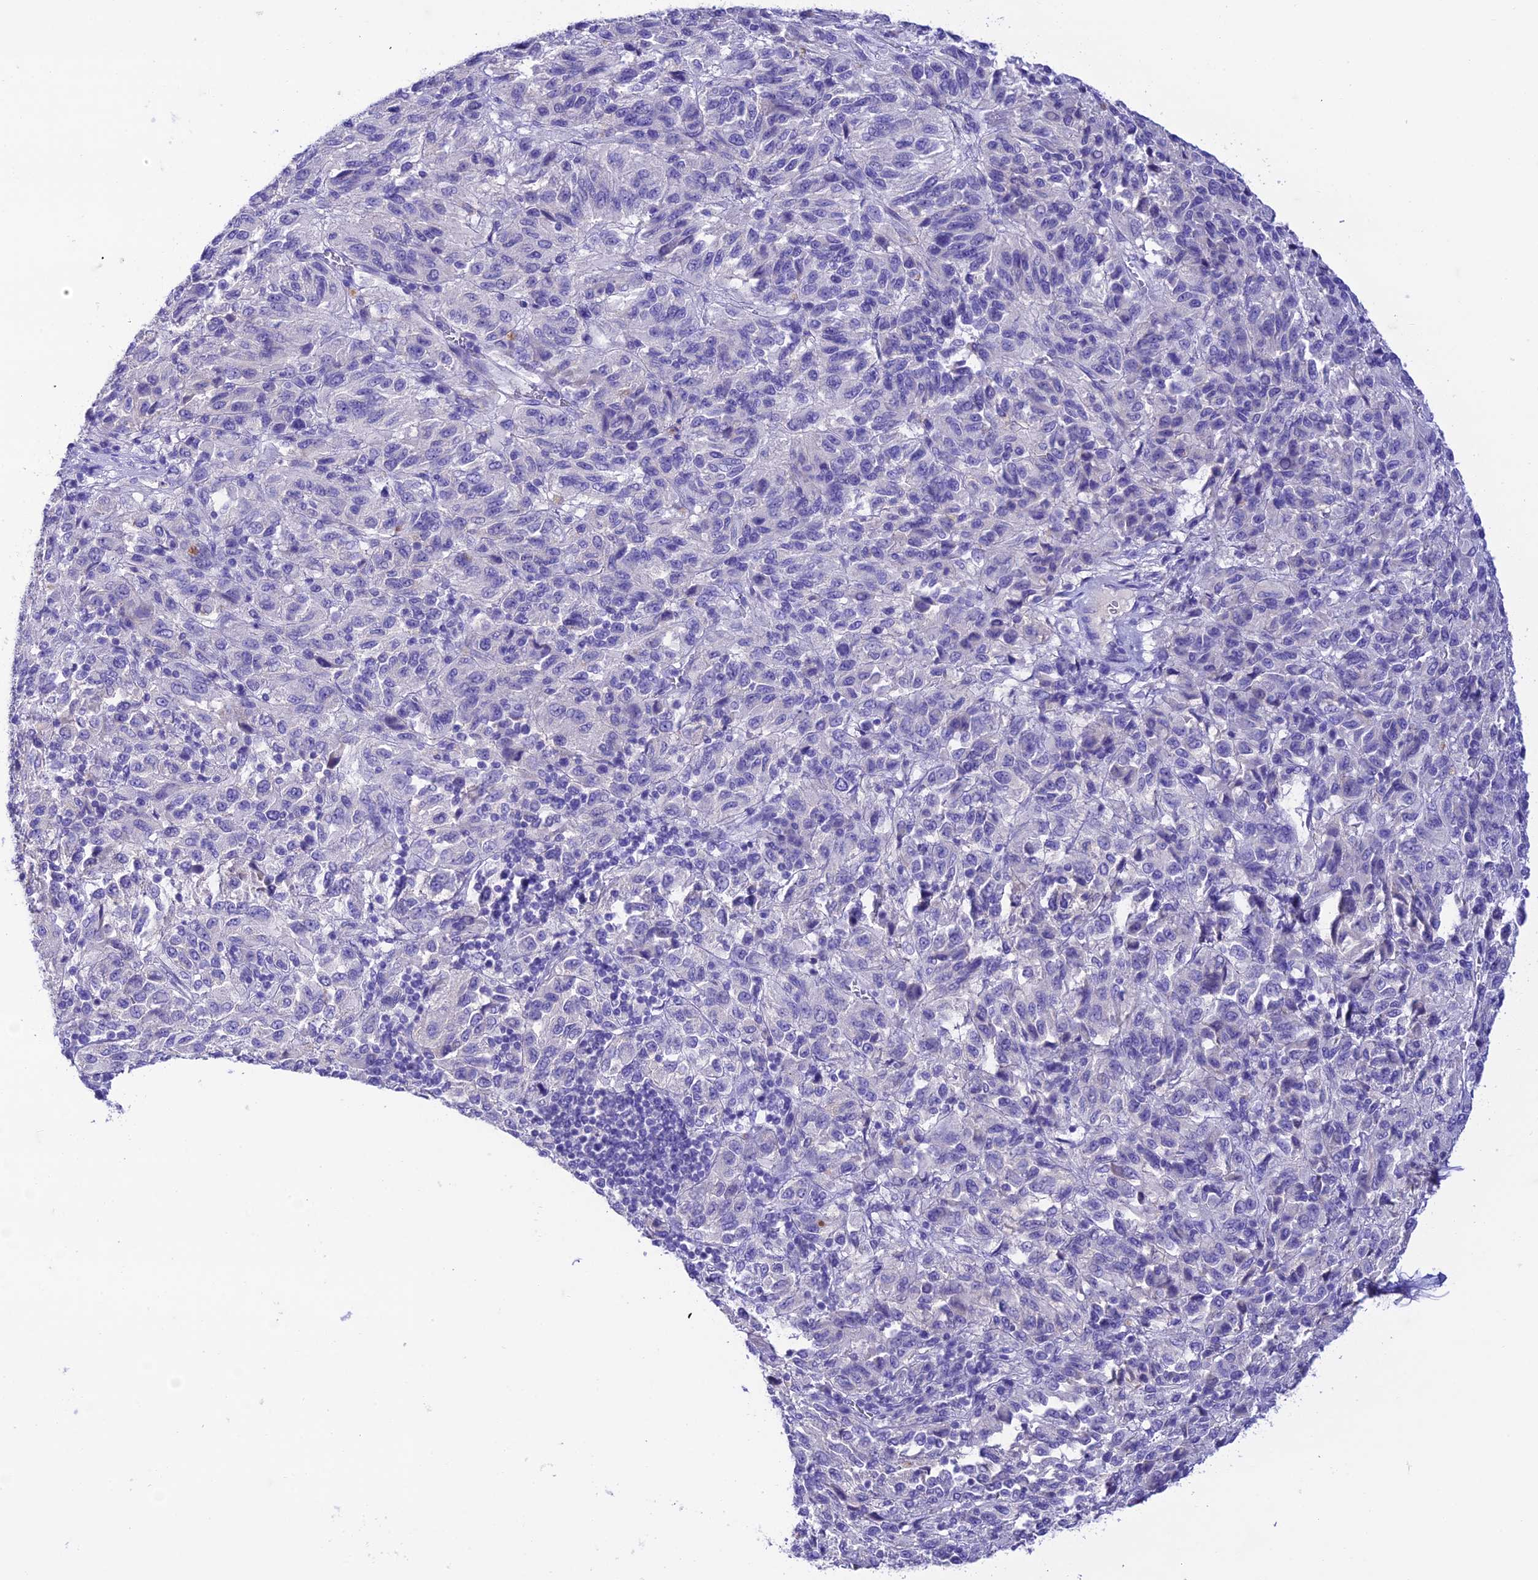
{"staining": {"intensity": "negative", "quantity": "none", "location": "none"}, "tissue": "melanoma", "cell_type": "Tumor cells", "image_type": "cancer", "snomed": [{"axis": "morphology", "description": "Malignant melanoma, Metastatic site"}, {"axis": "topography", "description": "Lung"}], "caption": "There is no significant positivity in tumor cells of malignant melanoma (metastatic site).", "gene": "NLRP6", "patient": {"sex": "male", "age": 64}}